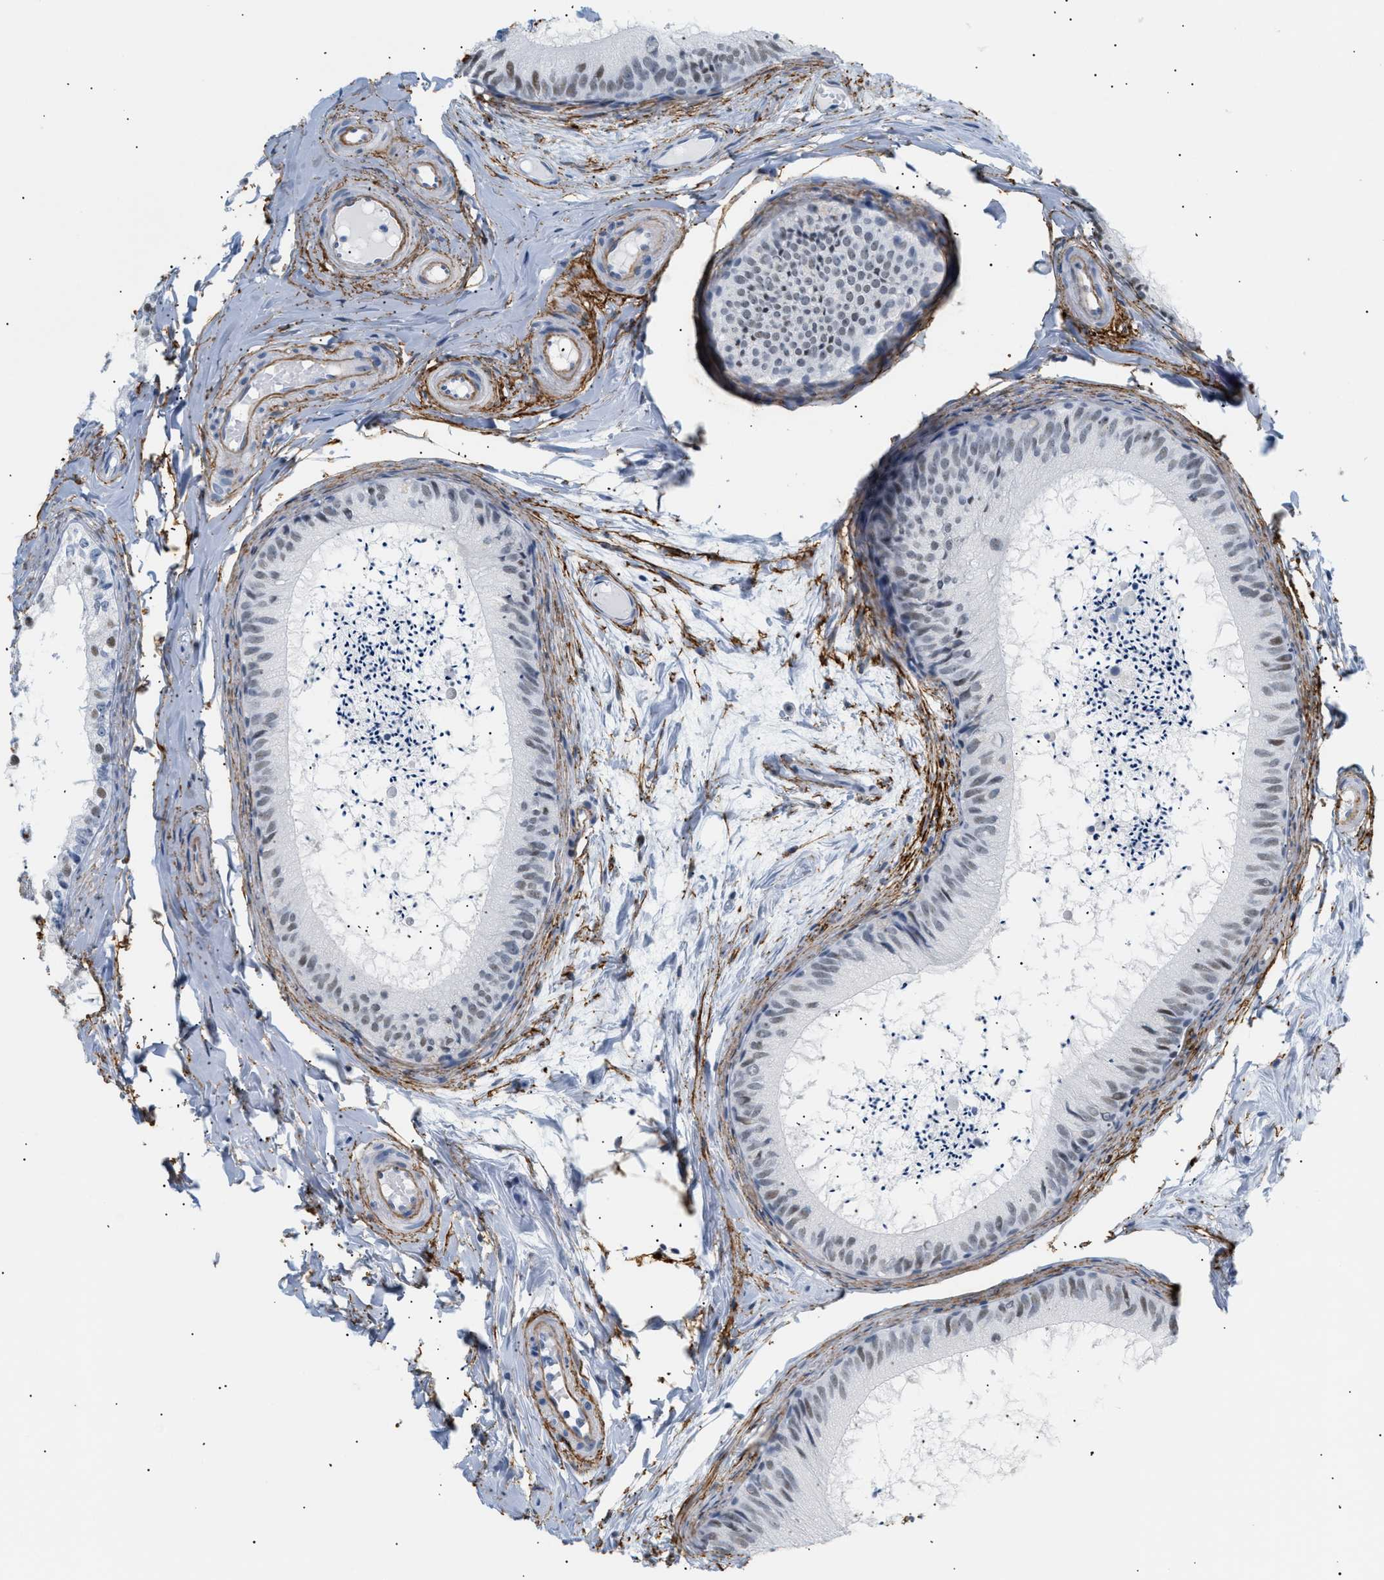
{"staining": {"intensity": "weak", "quantity": ">75%", "location": "nuclear"}, "tissue": "epididymis", "cell_type": "Glandular cells", "image_type": "normal", "snomed": [{"axis": "morphology", "description": "Normal tissue, NOS"}, {"axis": "topography", "description": "Epididymis"}], "caption": "Immunohistochemistry photomicrograph of benign epididymis stained for a protein (brown), which exhibits low levels of weak nuclear staining in about >75% of glandular cells.", "gene": "ELN", "patient": {"sex": "male", "age": 46}}